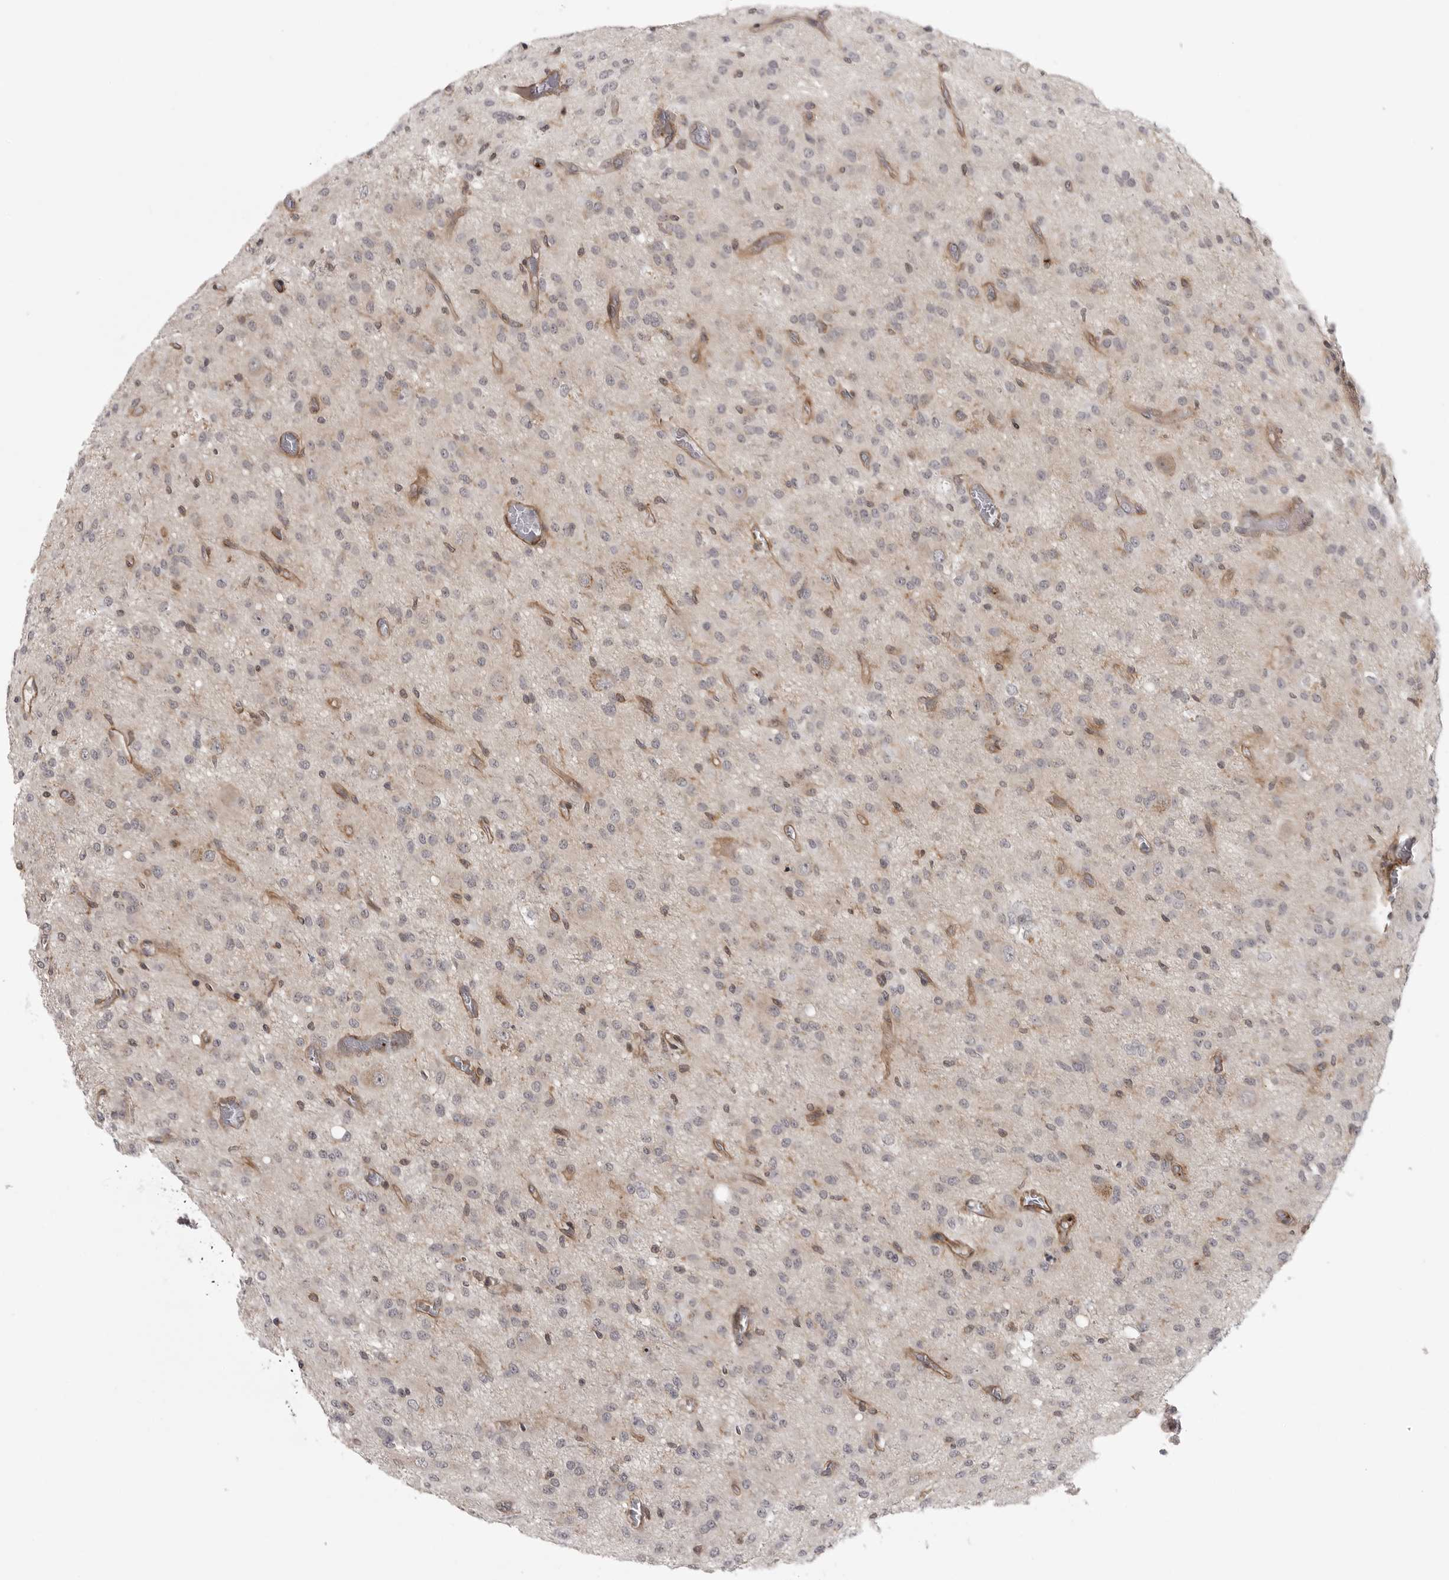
{"staining": {"intensity": "negative", "quantity": "none", "location": "none"}, "tissue": "glioma", "cell_type": "Tumor cells", "image_type": "cancer", "snomed": [{"axis": "morphology", "description": "Glioma, malignant, High grade"}, {"axis": "topography", "description": "Brain"}], "caption": "Glioma was stained to show a protein in brown. There is no significant positivity in tumor cells. (Stains: DAB immunohistochemistry (IHC) with hematoxylin counter stain, Microscopy: brightfield microscopy at high magnification).", "gene": "TUT4", "patient": {"sex": "female", "age": 59}}